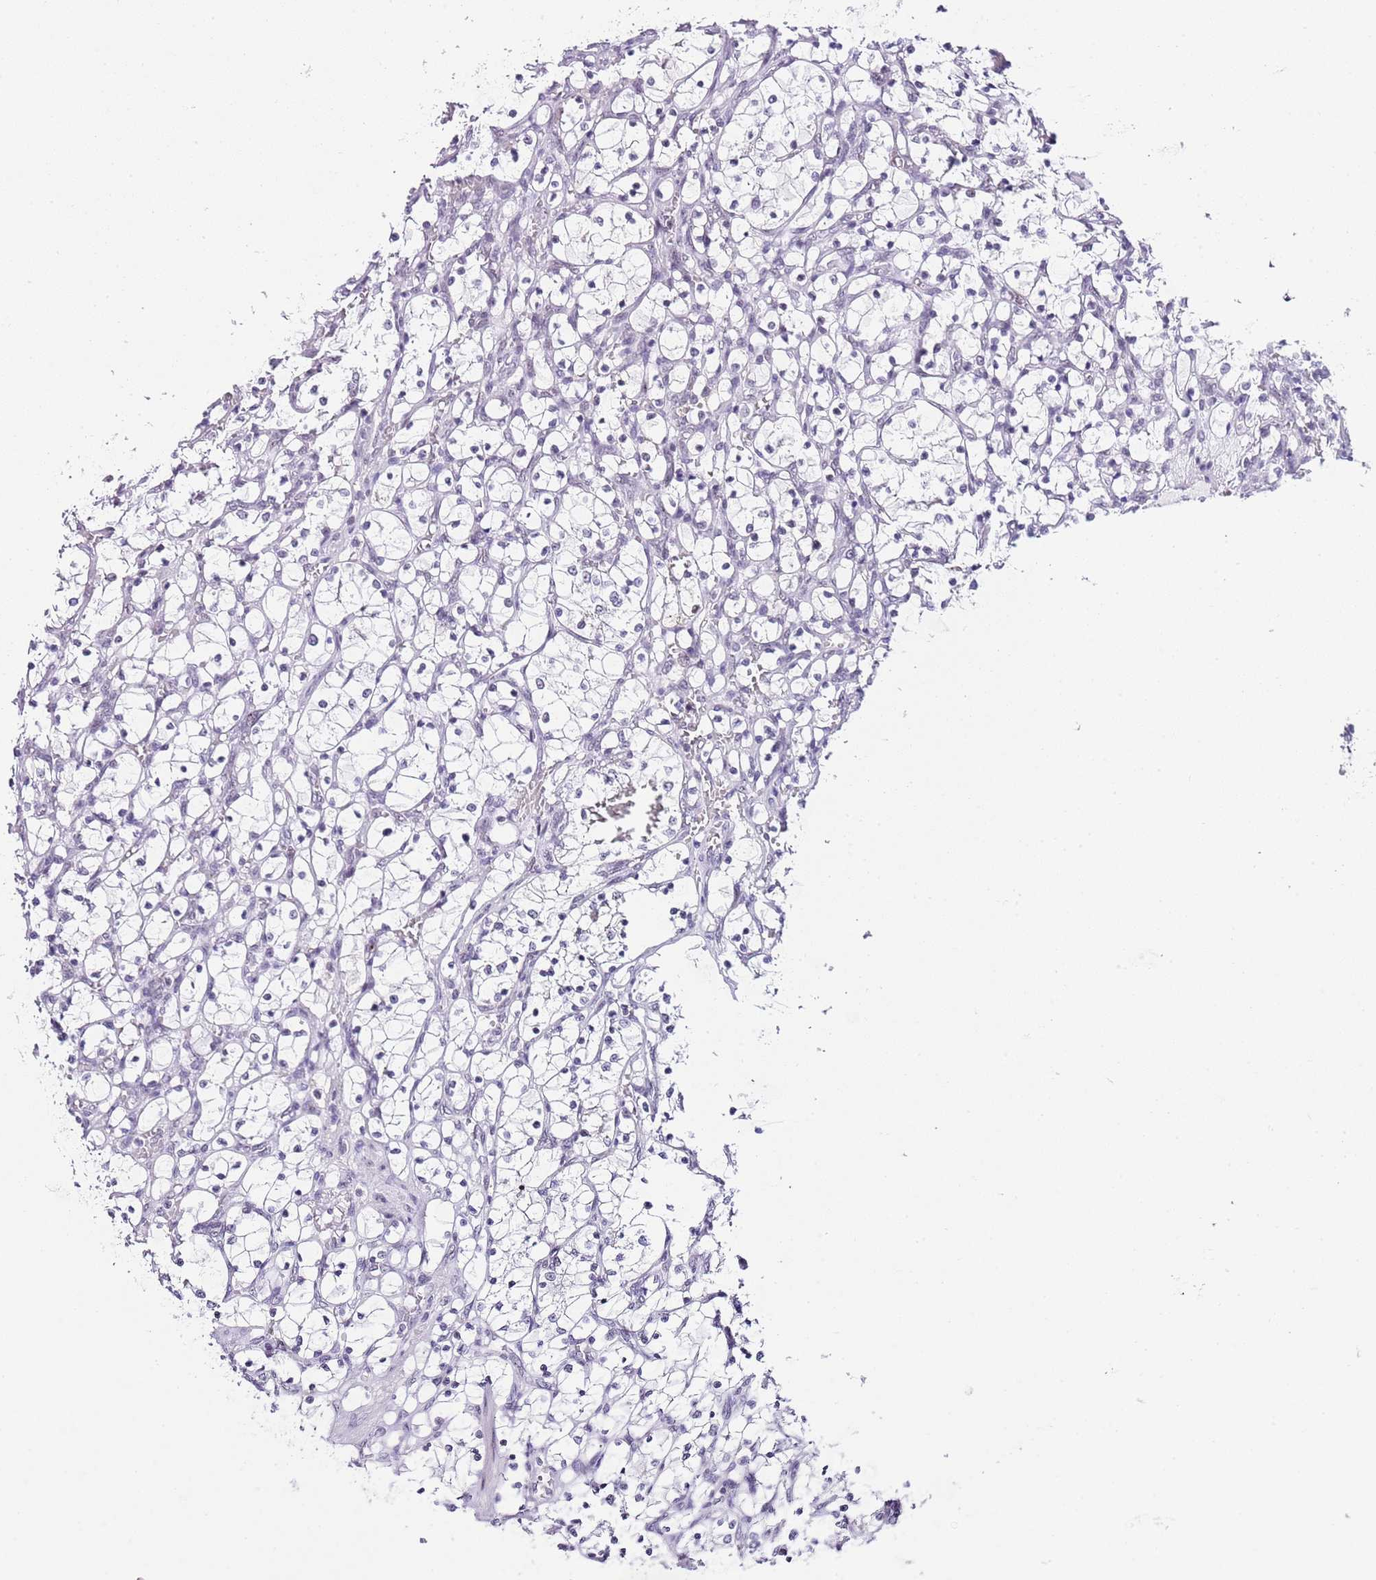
{"staining": {"intensity": "negative", "quantity": "none", "location": "none"}, "tissue": "renal cancer", "cell_type": "Tumor cells", "image_type": "cancer", "snomed": [{"axis": "morphology", "description": "Adenocarcinoma, NOS"}, {"axis": "topography", "description": "Kidney"}], "caption": "Immunohistochemical staining of human adenocarcinoma (renal) displays no significant staining in tumor cells.", "gene": "NOP56", "patient": {"sex": "female", "age": 69}}